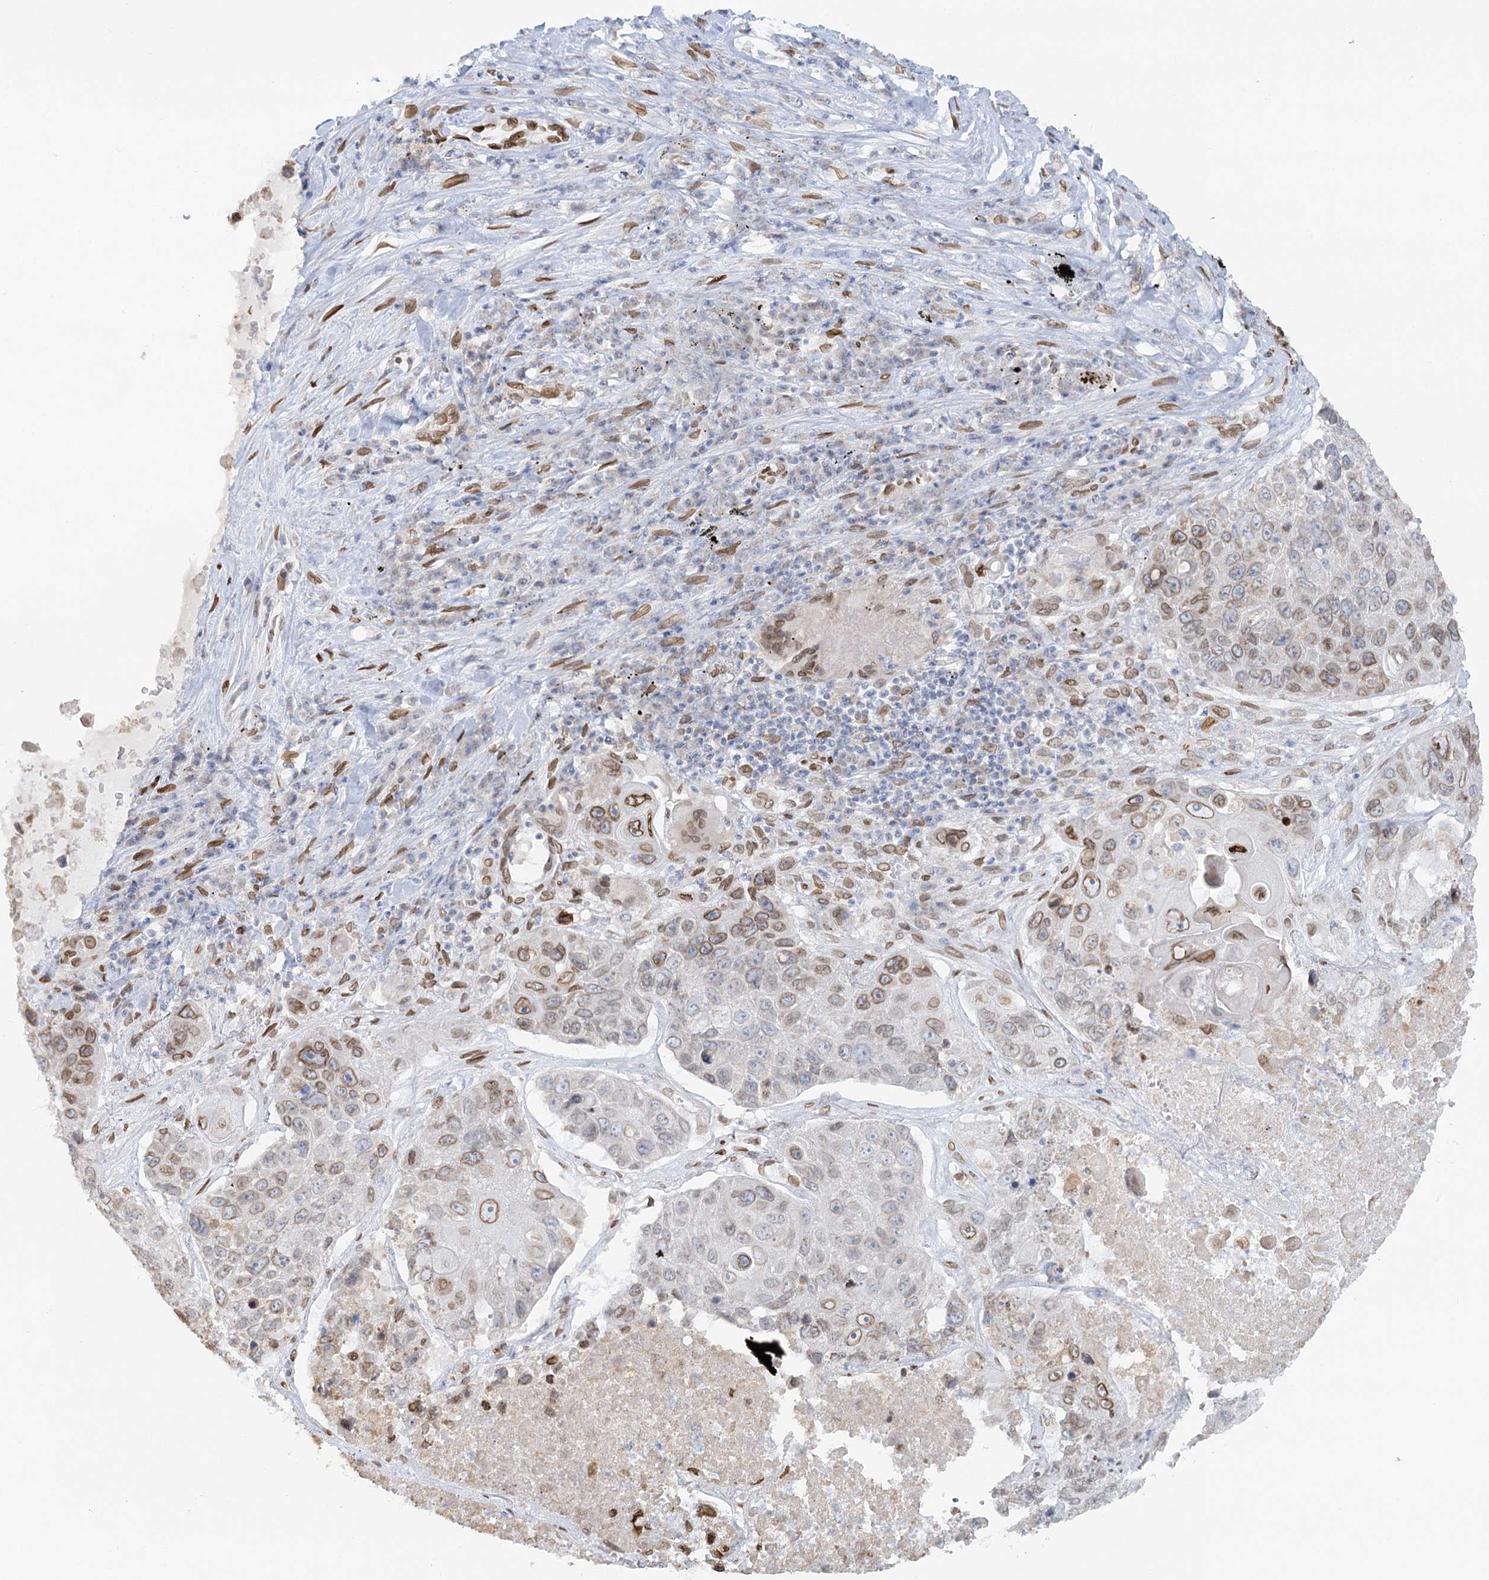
{"staining": {"intensity": "moderate", "quantity": "25%-75%", "location": "cytoplasmic/membranous,nuclear"}, "tissue": "lung cancer", "cell_type": "Tumor cells", "image_type": "cancer", "snomed": [{"axis": "morphology", "description": "Squamous cell carcinoma, NOS"}, {"axis": "topography", "description": "Lung"}], "caption": "IHC (DAB (3,3'-diaminobenzidine)) staining of human squamous cell carcinoma (lung) exhibits moderate cytoplasmic/membranous and nuclear protein staining in about 25%-75% of tumor cells. The protein of interest is shown in brown color, while the nuclei are stained blue.", "gene": "VWA5A", "patient": {"sex": "male", "age": 61}}